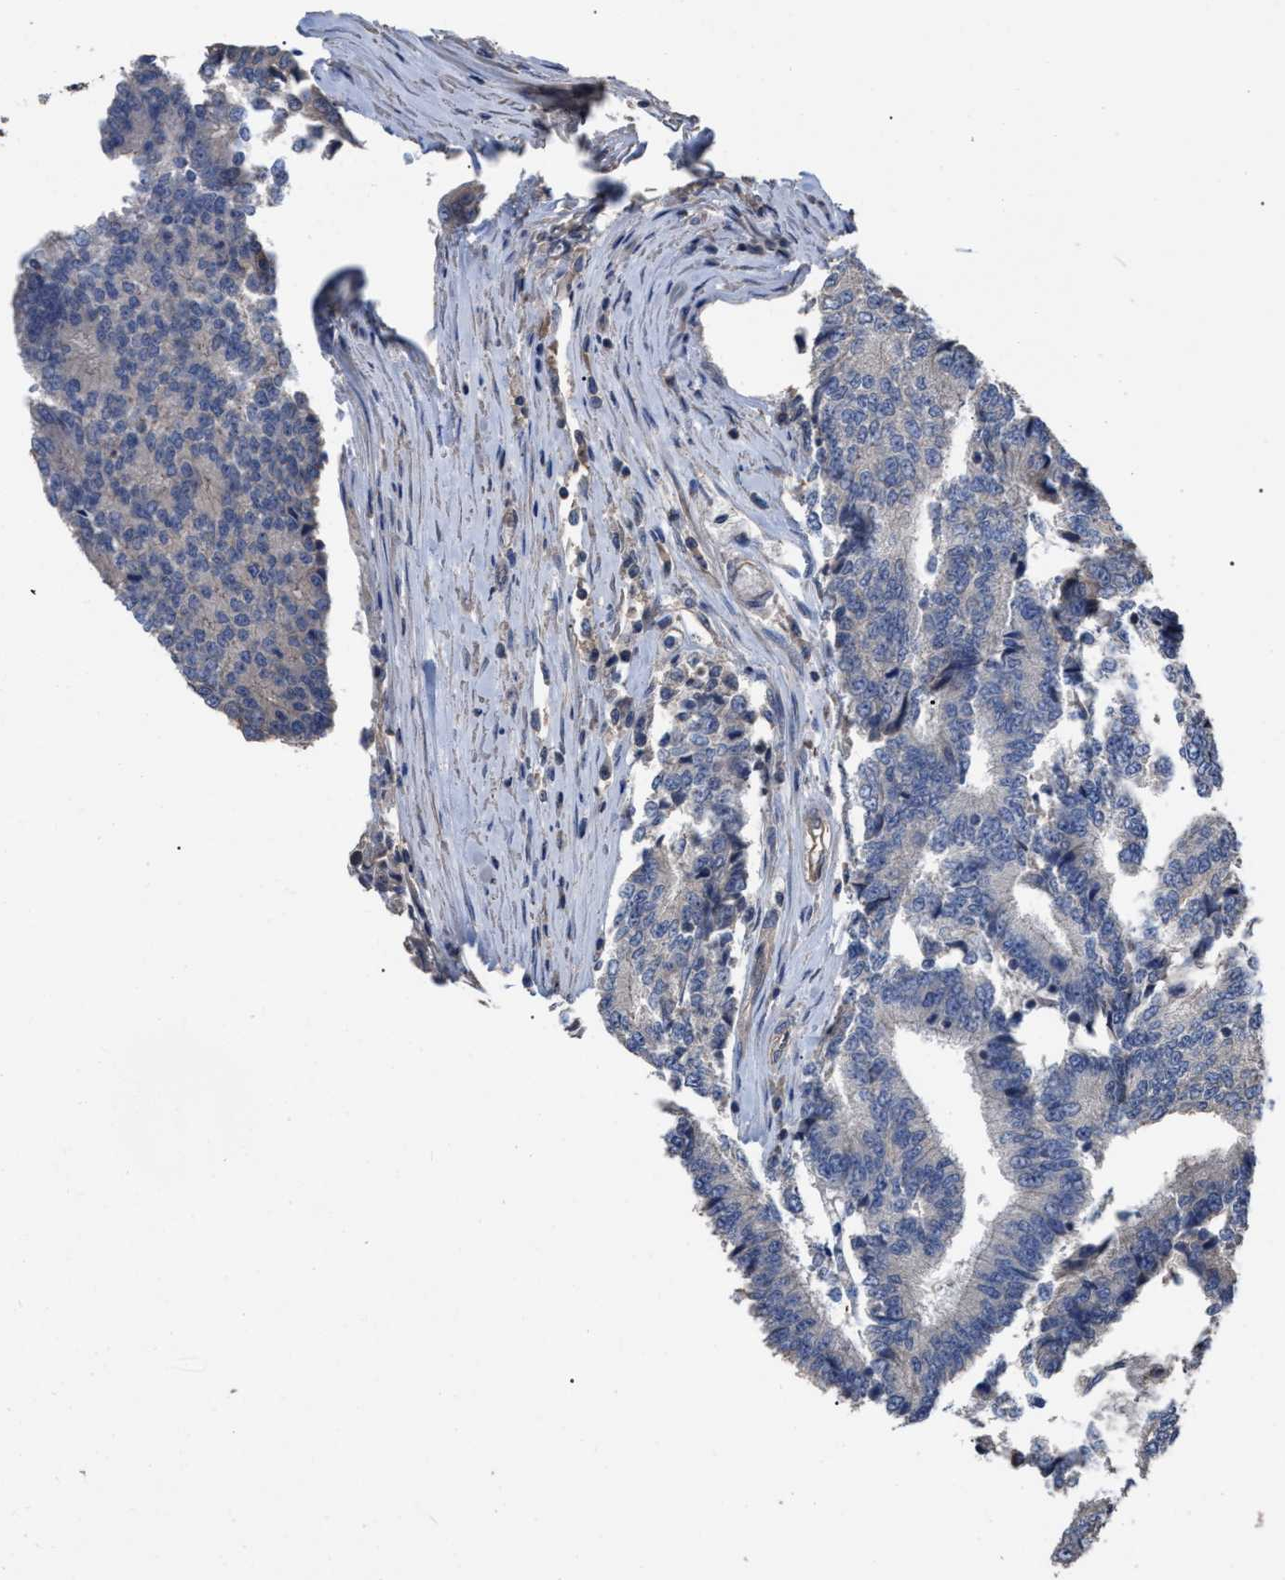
{"staining": {"intensity": "negative", "quantity": "none", "location": "none"}, "tissue": "prostate cancer", "cell_type": "Tumor cells", "image_type": "cancer", "snomed": [{"axis": "morphology", "description": "Normal tissue, NOS"}, {"axis": "morphology", "description": "Adenocarcinoma, High grade"}, {"axis": "topography", "description": "Prostate"}, {"axis": "topography", "description": "Seminal veicle"}], "caption": "Immunohistochemical staining of human prostate cancer (high-grade adenocarcinoma) displays no significant expression in tumor cells.", "gene": "BTN2A1", "patient": {"sex": "male", "age": 55}}